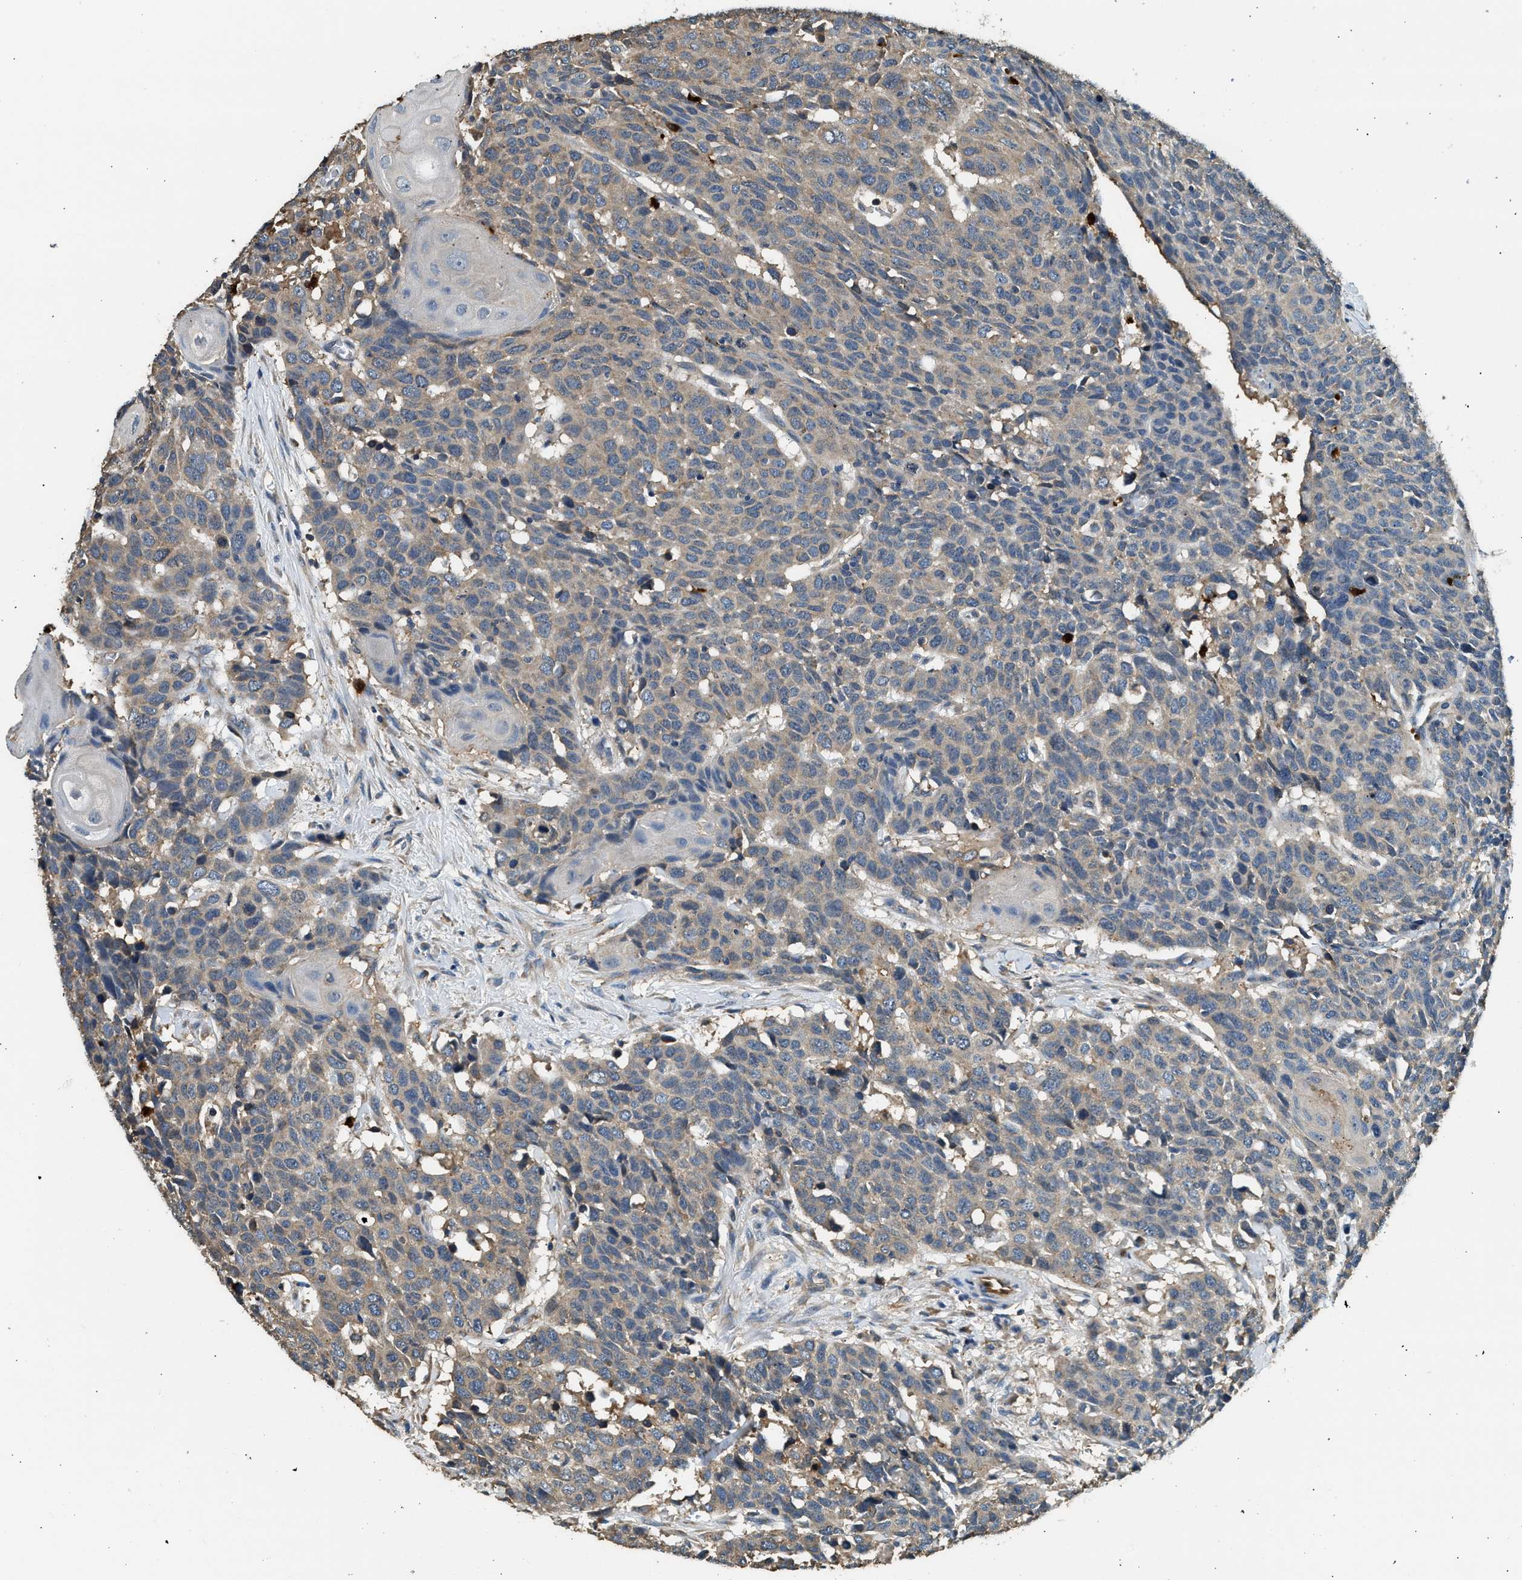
{"staining": {"intensity": "weak", "quantity": "<25%", "location": "cytoplasmic/membranous"}, "tissue": "head and neck cancer", "cell_type": "Tumor cells", "image_type": "cancer", "snomed": [{"axis": "morphology", "description": "Squamous cell carcinoma, NOS"}, {"axis": "topography", "description": "Head-Neck"}], "caption": "Tumor cells are negative for brown protein staining in squamous cell carcinoma (head and neck).", "gene": "ANXA3", "patient": {"sex": "male", "age": 66}}